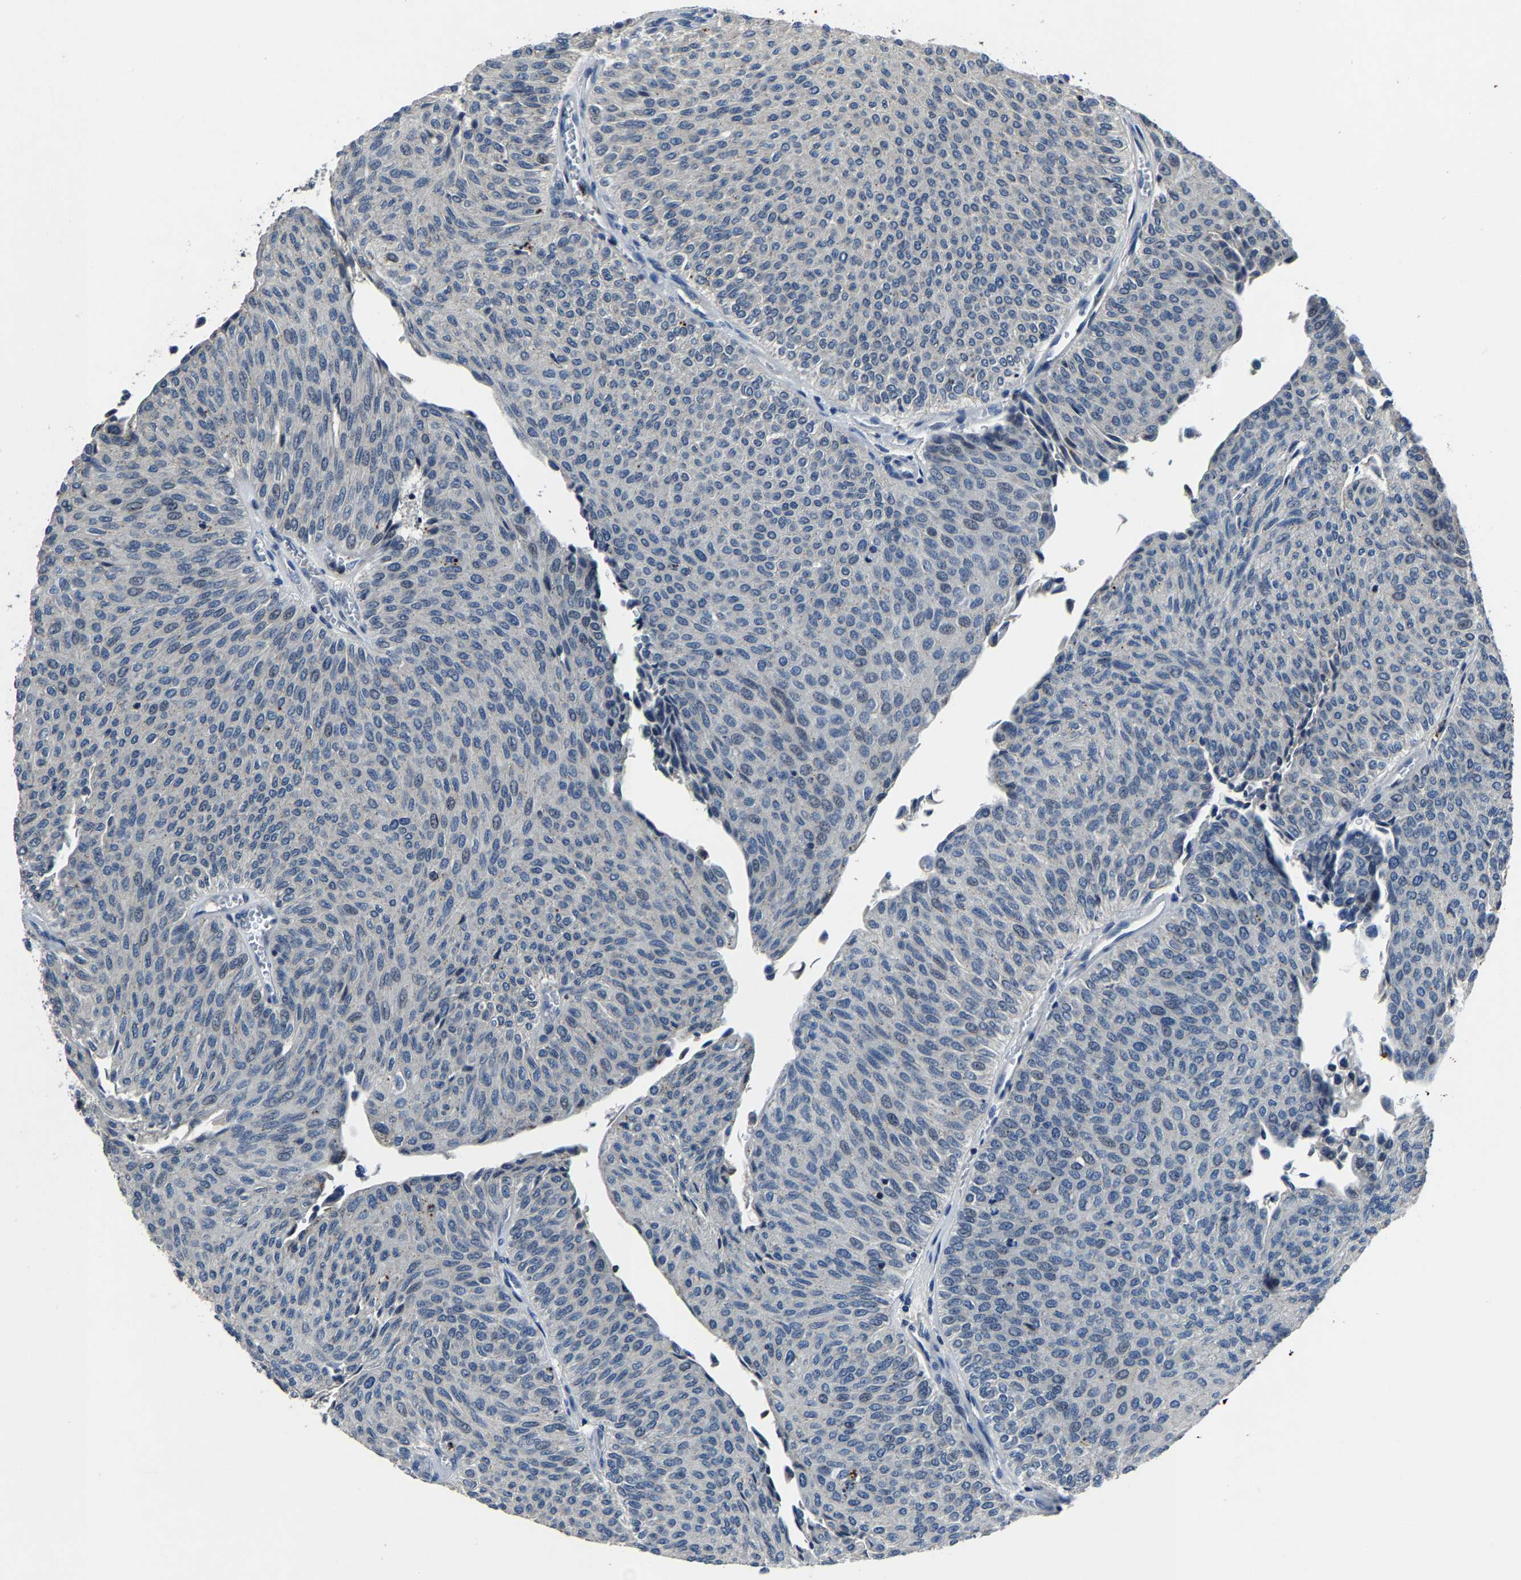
{"staining": {"intensity": "negative", "quantity": "none", "location": "none"}, "tissue": "urothelial cancer", "cell_type": "Tumor cells", "image_type": "cancer", "snomed": [{"axis": "morphology", "description": "Urothelial carcinoma, Low grade"}, {"axis": "topography", "description": "Urinary bladder"}], "caption": "This is an IHC photomicrograph of urothelial cancer. There is no expression in tumor cells.", "gene": "PCNX2", "patient": {"sex": "male", "age": 78}}